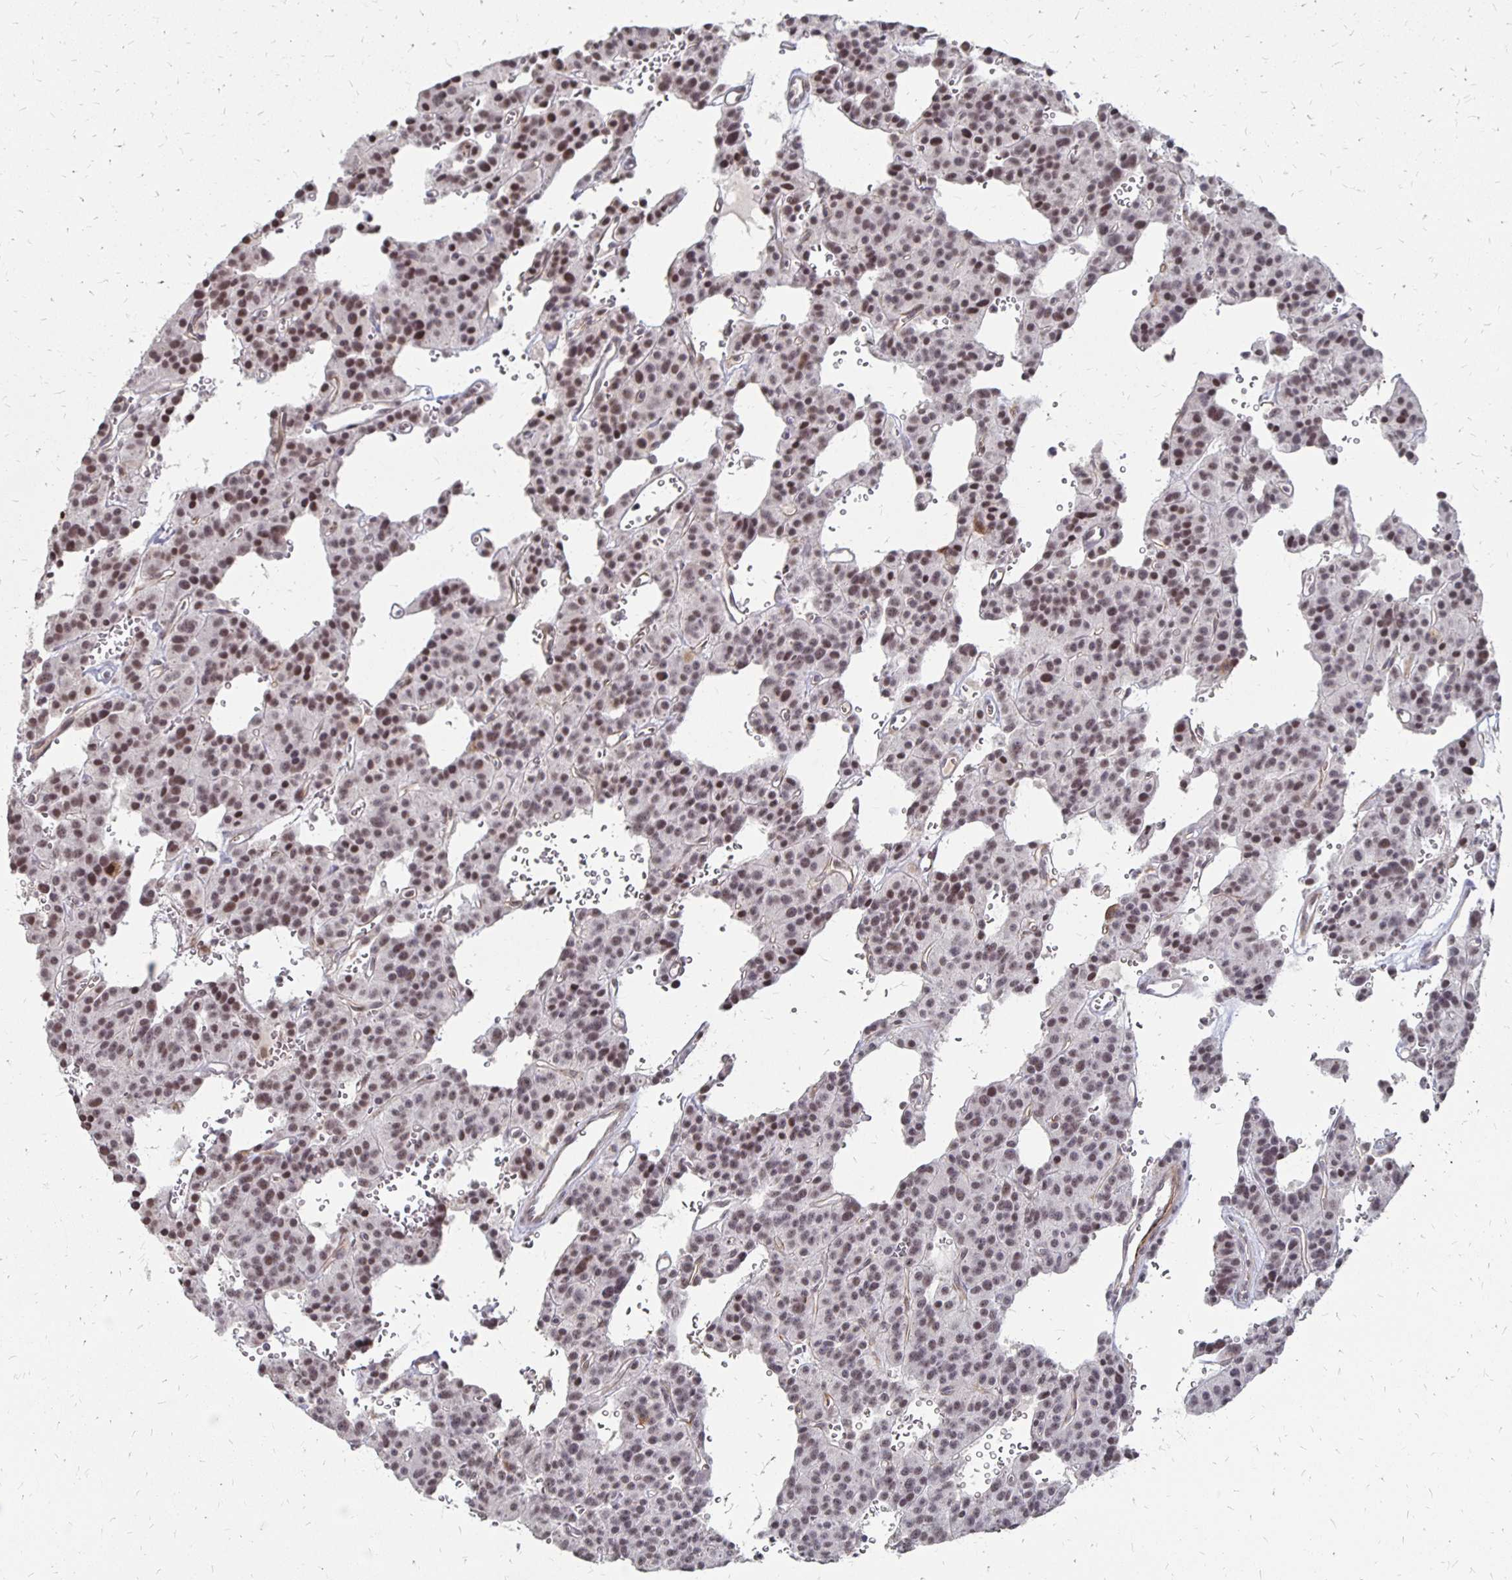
{"staining": {"intensity": "weak", "quantity": ">75%", "location": "nuclear"}, "tissue": "carcinoid", "cell_type": "Tumor cells", "image_type": "cancer", "snomed": [{"axis": "morphology", "description": "Carcinoid, malignant, NOS"}, {"axis": "topography", "description": "Lung"}], "caption": "High-magnification brightfield microscopy of carcinoid stained with DAB (3,3'-diaminobenzidine) (brown) and counterstained with hematoxylin (blue). tumor cells exhibit weak nuclear staining is seen in about>75% of cells.", "gene": "CLASRP", "patient": {"sex": "female", "age": 71}}